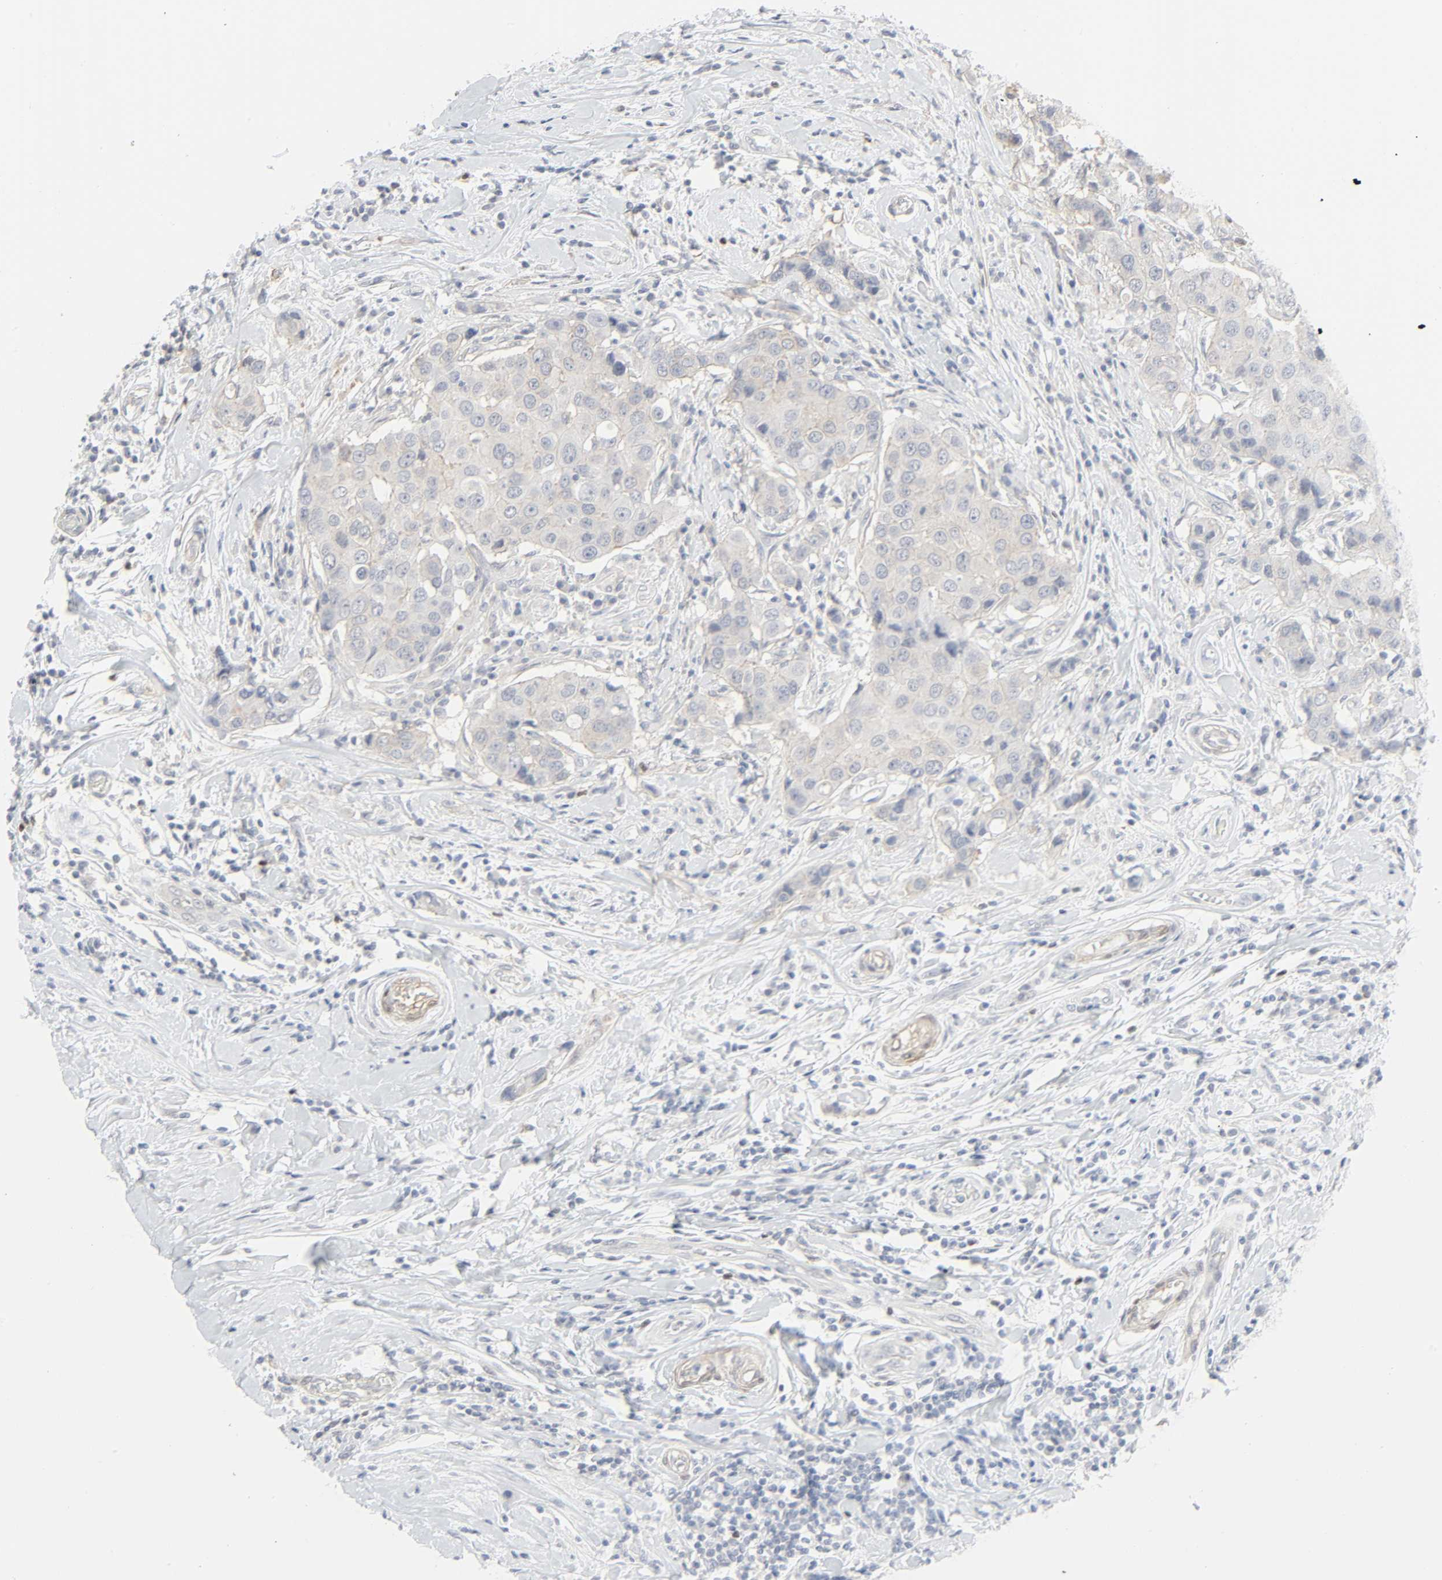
{"staining": {"intensity": "weak", "quantity": ">75%", "location": "cytoplasmic/membranous"}, "tissue": "breast cancer", "cell_type": "Tumor cells", "image_type": "cancer", "snomed": [{"axis": "morphology", "description": "Duct carcinoma"}, {"axis": "topography", "description": "Breast"}], "caption": "Immunohistochemistry photomicrograph of breast cancer stained for a protein (brown), which displays low levels of weak cytoplasmic/membranous expression in approximately >75% of tumor cells.", "gene": "ZBTB16", "patient": {"sex": "female", "age": 27}}